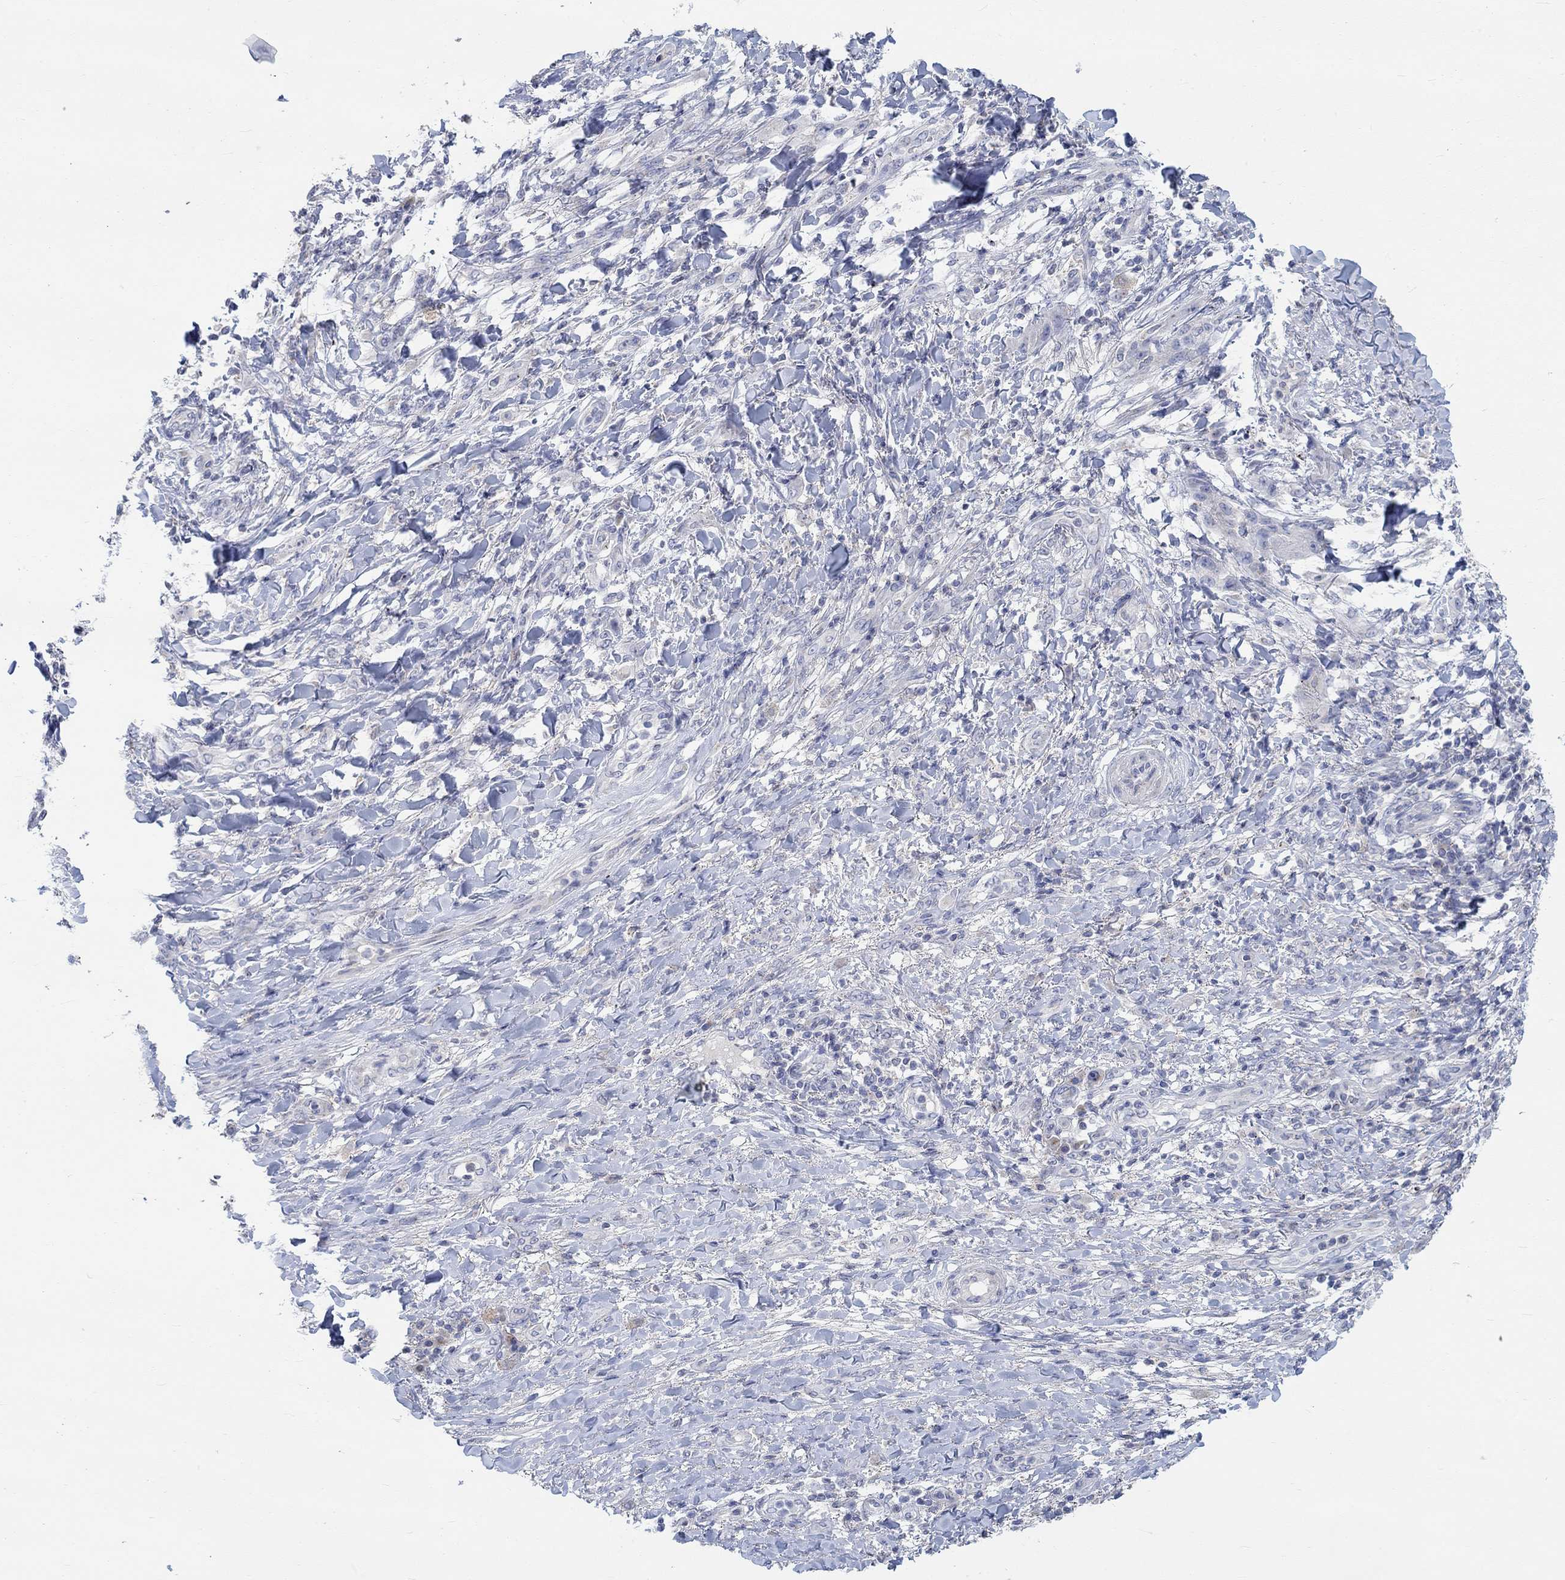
{"staining": {"intensity": "negative", "quantity": "none", "location": "none"}, "tissue": "skin cancer", "cell_type": "Tumor cells", "image_type": "cancer", "snomed": [{"axis": "morphology", "description": "Squamous cell carcinoma, NOS"}, {"axis": "topography", "description": "Skin"}], "caption": "This micrograph is of skin cancer (squamous cell carcinoma) stained with IHC to label a protein in brown with the nuclei are counter-stained blue. There is no staining in tumor cells. The staining was performed using DAB to visualize the protein expression in brown, while the nuclei were stained in blue with hematoxylin (Magnification: 20x).", "gene": "NAV3", "patient": {"sex": "male", "age": 62}}